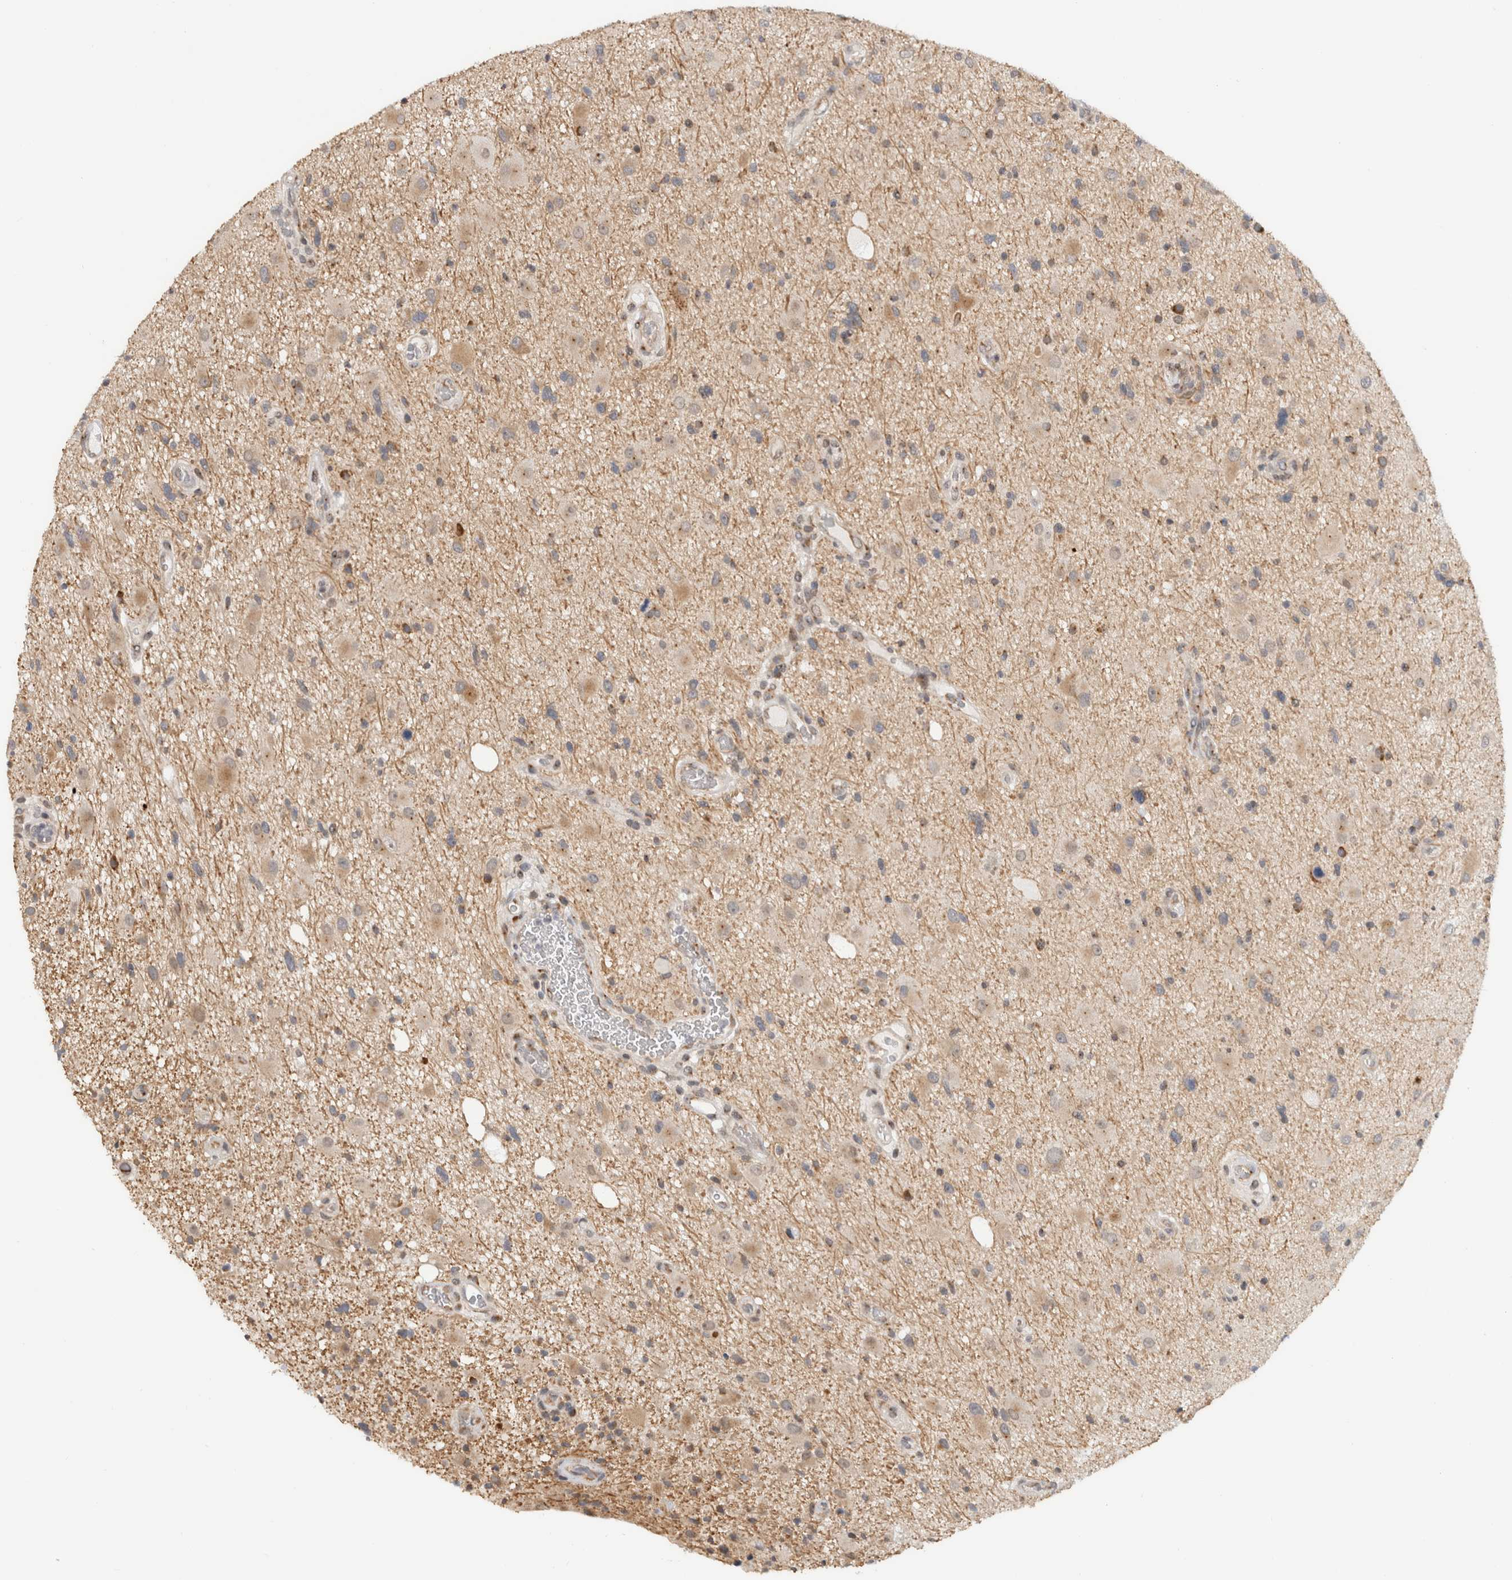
{"staining": {"intensity": "weak", "quantity": "<25%", "location": "cytoplasmic/membranous"}, "tissue": "glioma", "cell_type": "Tumor cells", "image_type": "cancer", "snomed": [{"axis": "morphology", "description": "Glioma, malignant, High grade"}, {"axis": "topography", "description": "Brain"}], "caption": "Tumor cells are negative for brown protein staining in malignant glioma (high-grade).", "gene": "CMC2", "patient": {"sex": "male", "age": 33}}